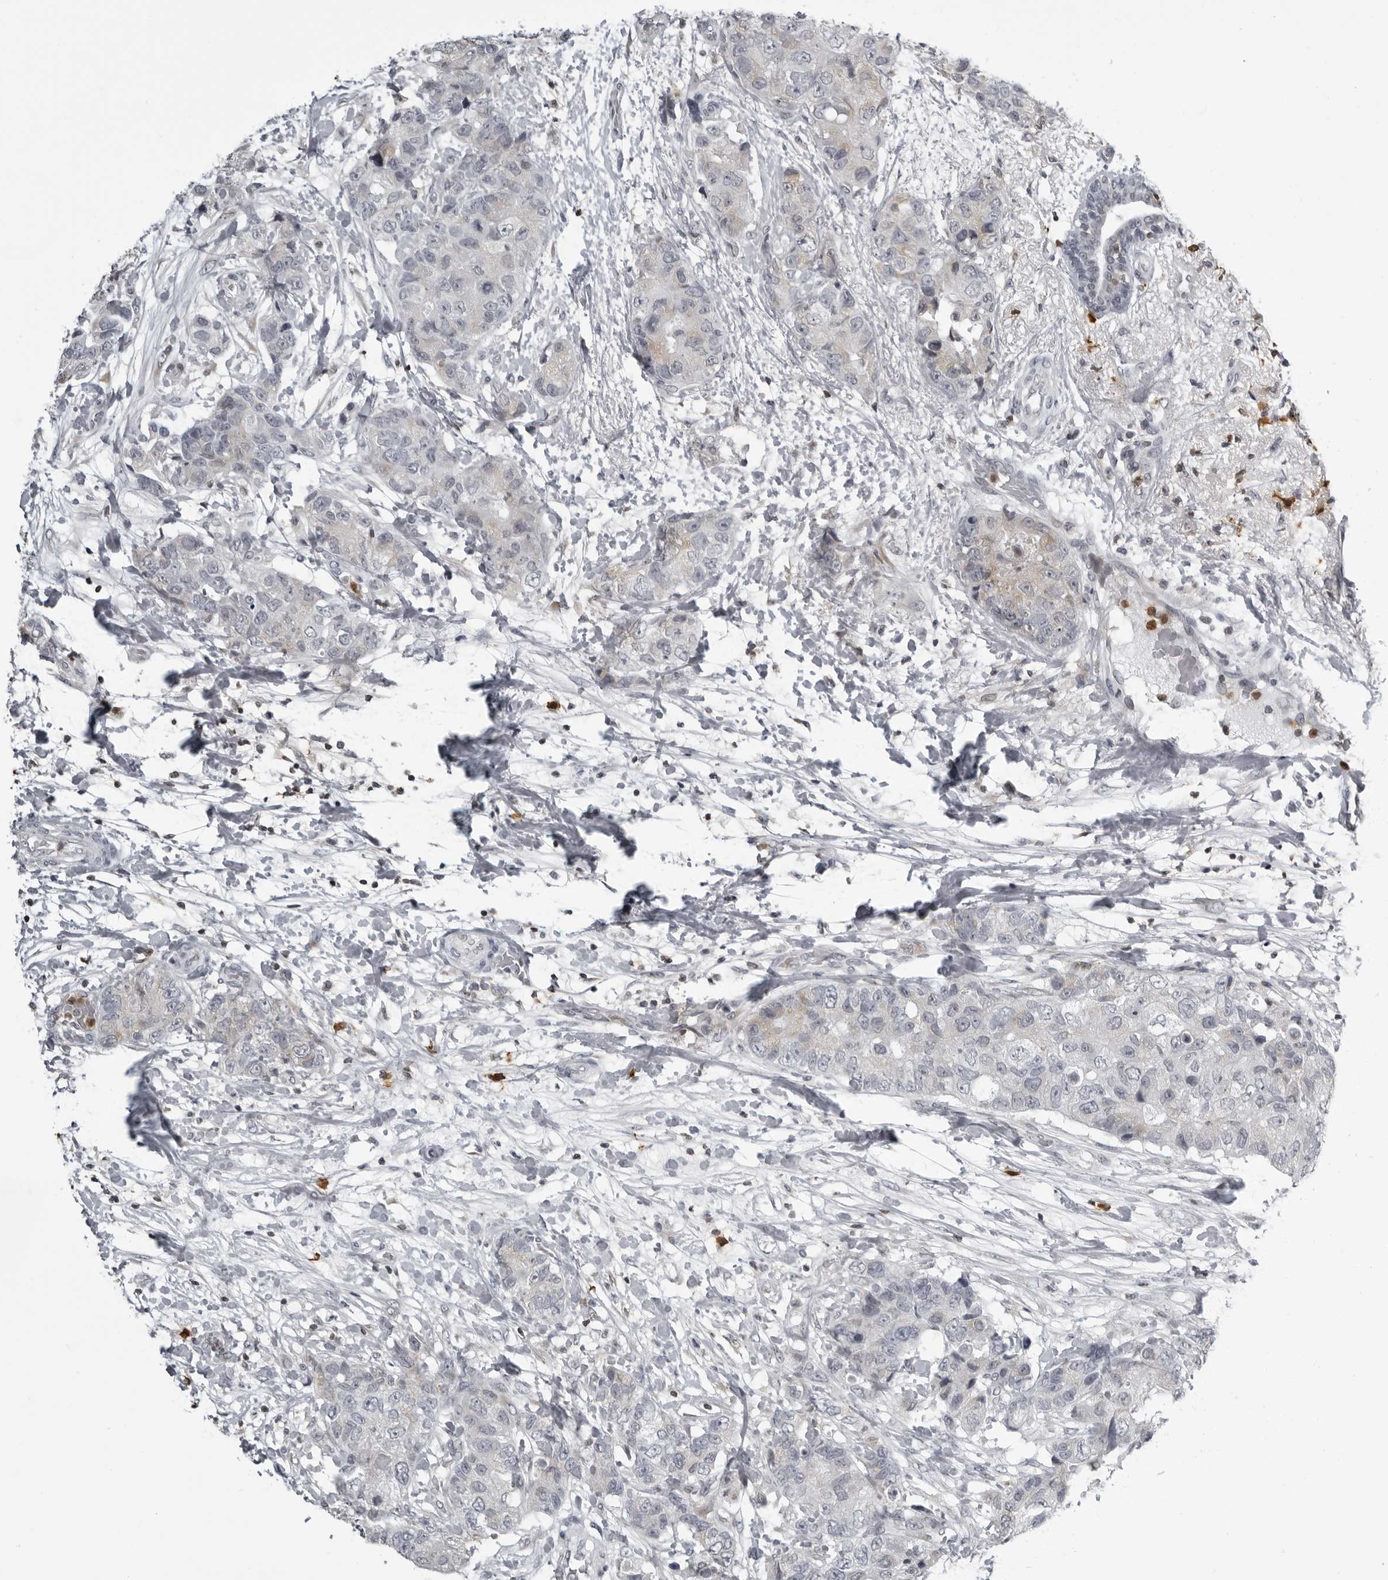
{"staining": {"intensity": "negative", "quantity": "none", "location": "none"}, "tissue": "breast cancer", "cell_type": "Tumor cells", "image_type": "cancer", "snomed": [{"axis": "morphology", "description": "Duct carcinoma"}, {"axis": "topography", "description": "Breast"}], "caption": "Histopathology image shows no protein staining in tumor cells of intraductal carcinoma (breast) tissue. (DAB immunohistochemistry (IHC), high magnification).", "gene": "RTCA", "patient": {"sex": "female", "age": 62}}